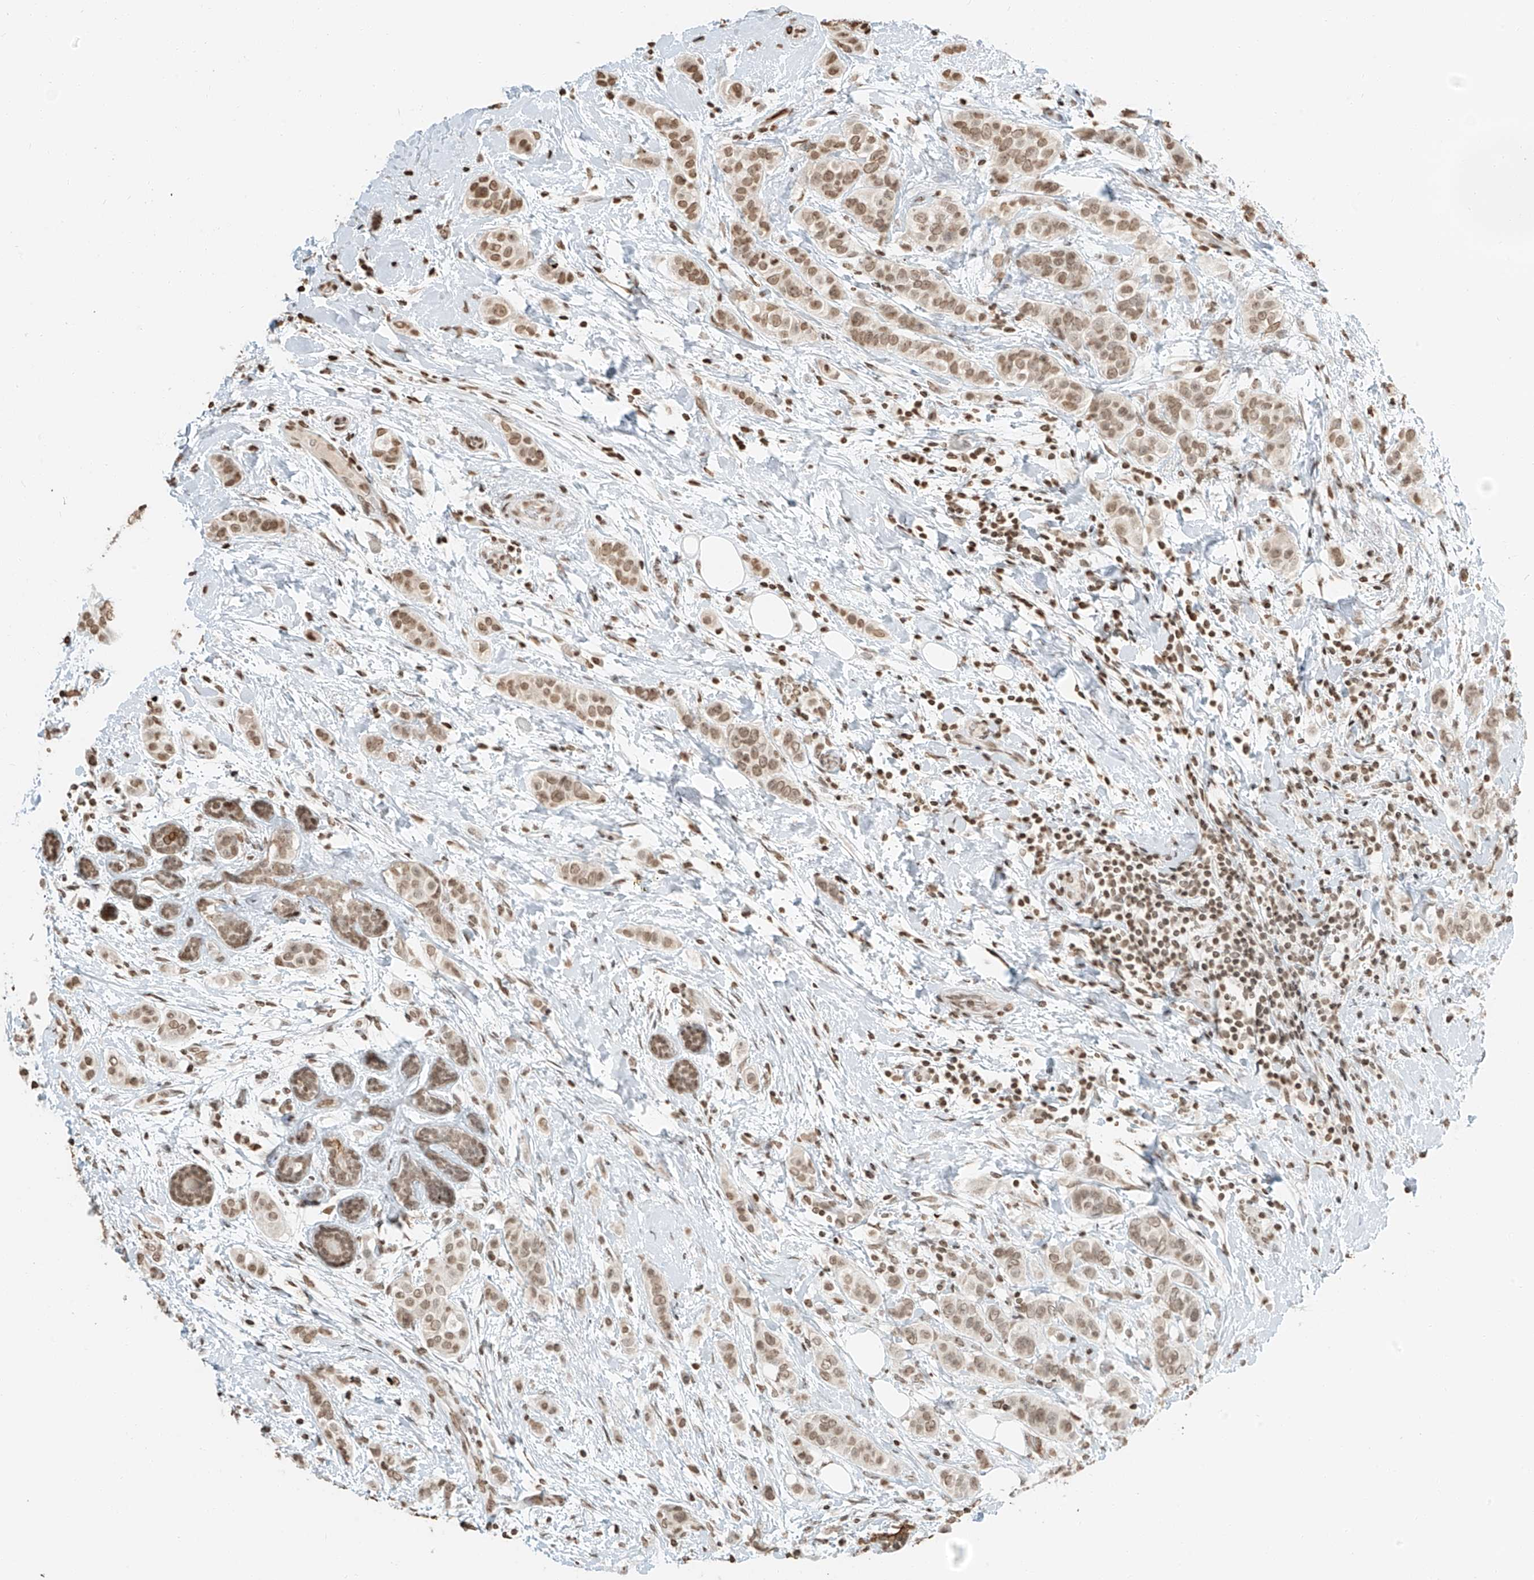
{"staining": {"intensity": "moderate", "quantity": ">75%", "location": "nuclear"}, "tissue": "breast cancer", "cell_type": "Tumor cells", "image_type": "cancer", "snomed": [{"axis": "morphology", "description": "Lobular carcinoma"}, {"axis": "topography", "description": "Breast"}], "caption": "Human breast lobular carcinoma stained for a protein (brown) demonstrates moderate nuclear positive staining in about >75% of tumor cells.", "gene": "C17orf58", "patient": {"sex": "female", "age": 51}}